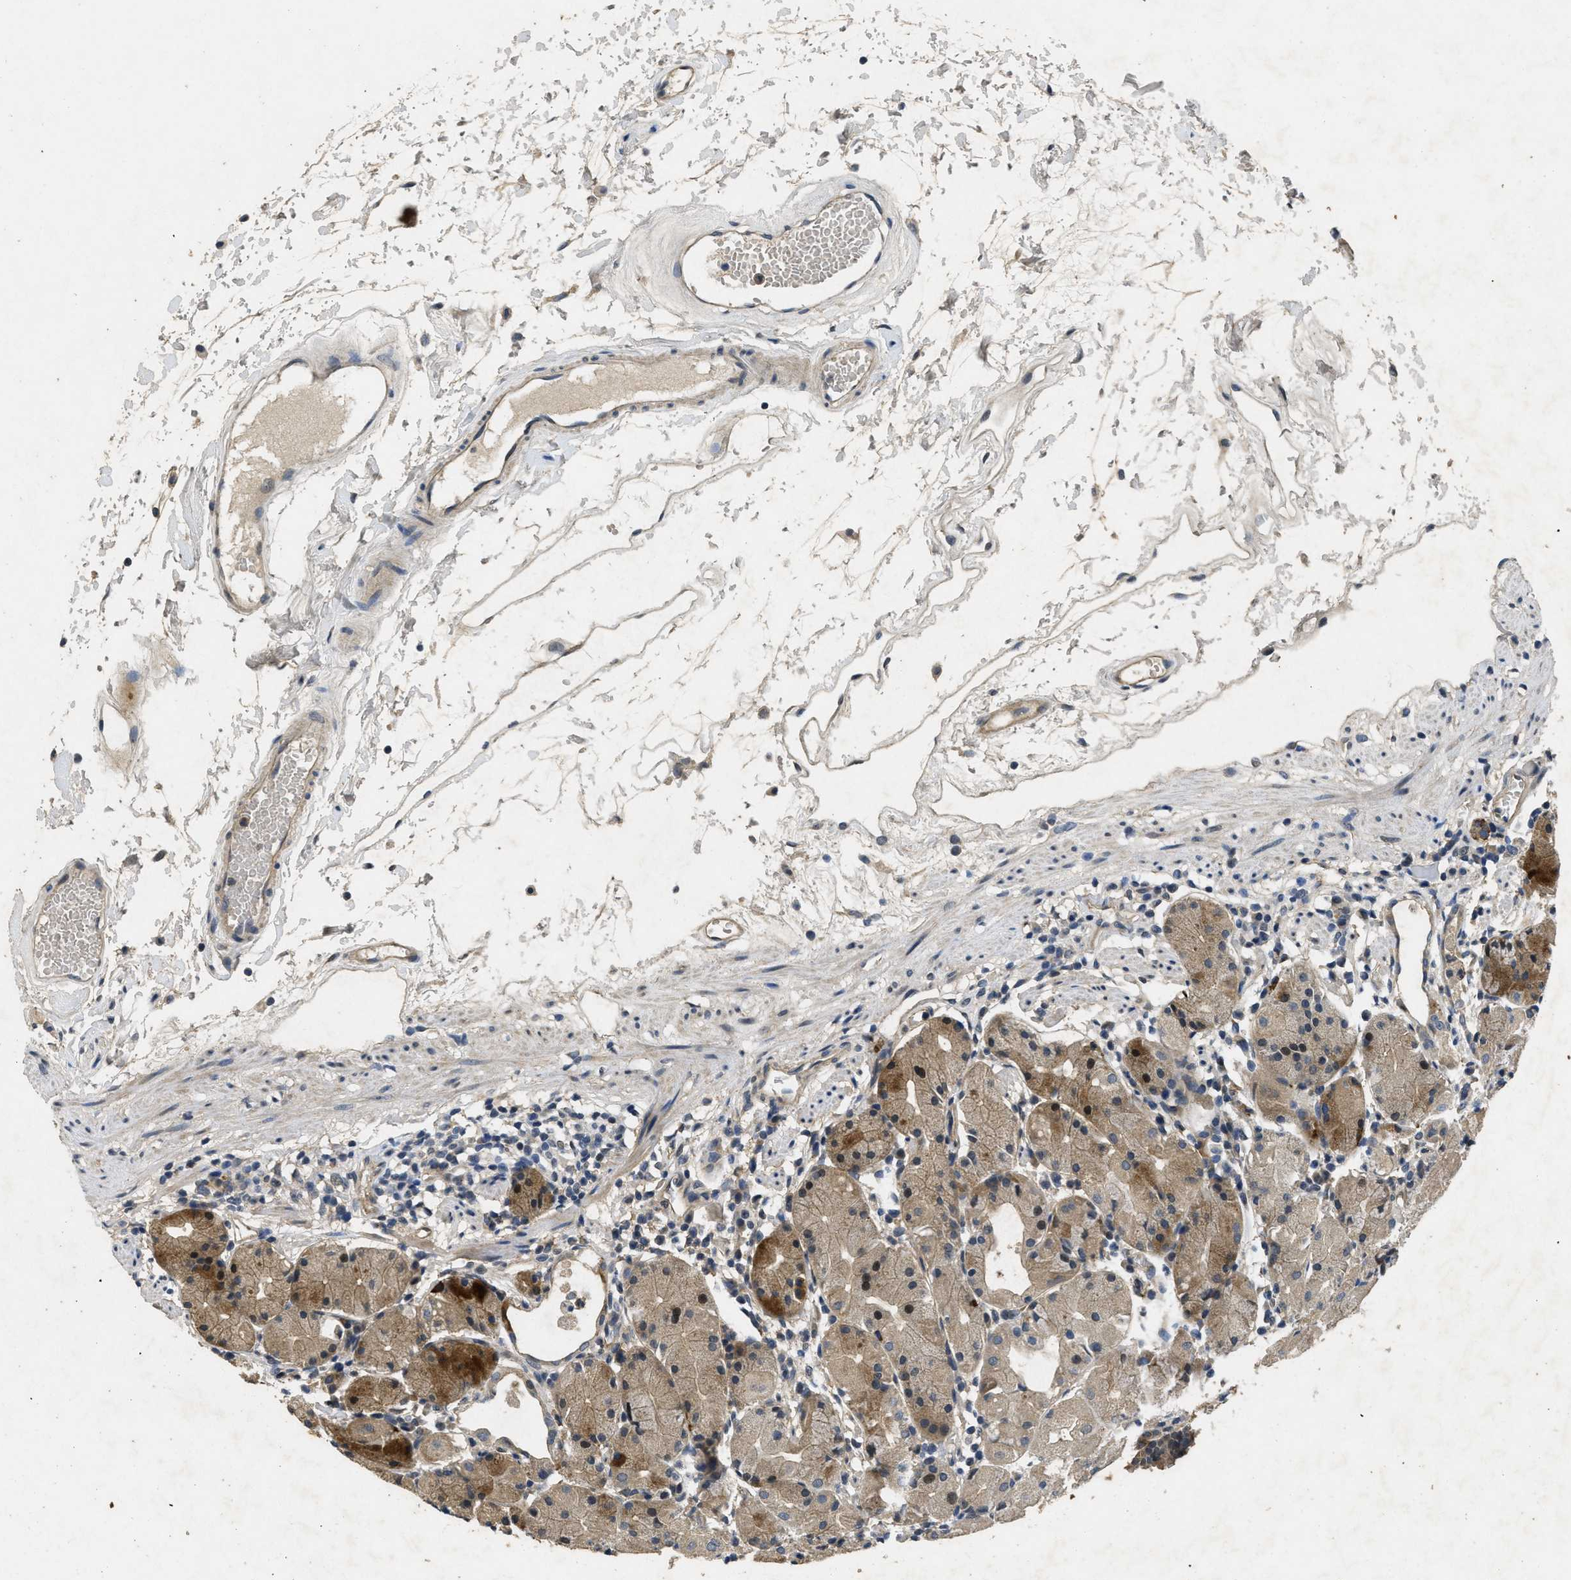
{"staining": {"intensity": "weak", "quantity": ">75%", "location": "cytoplasmic/membranous,nuclear"}, "tissue": "stomach", "cell_type": "Glandular cells", "image_type": "normal", "snomed": [{"axis": "morphology", "description": "Normal tissue, NOS"}, {"axis": "topography", "description": "Stomach"}, {"axis": "topography", "description": "Stomach, lower"}], "caption": "IHC of unremarkable human stomach displays low levels of weak cytoplasmic/membranous,nuclear staining in approximately >75% of glandular cells. IHC stains the protein in brown and the nuclei are stained blue.", "gene": "PAPOLG", "patient": {"sex": "female", "age": 75}}